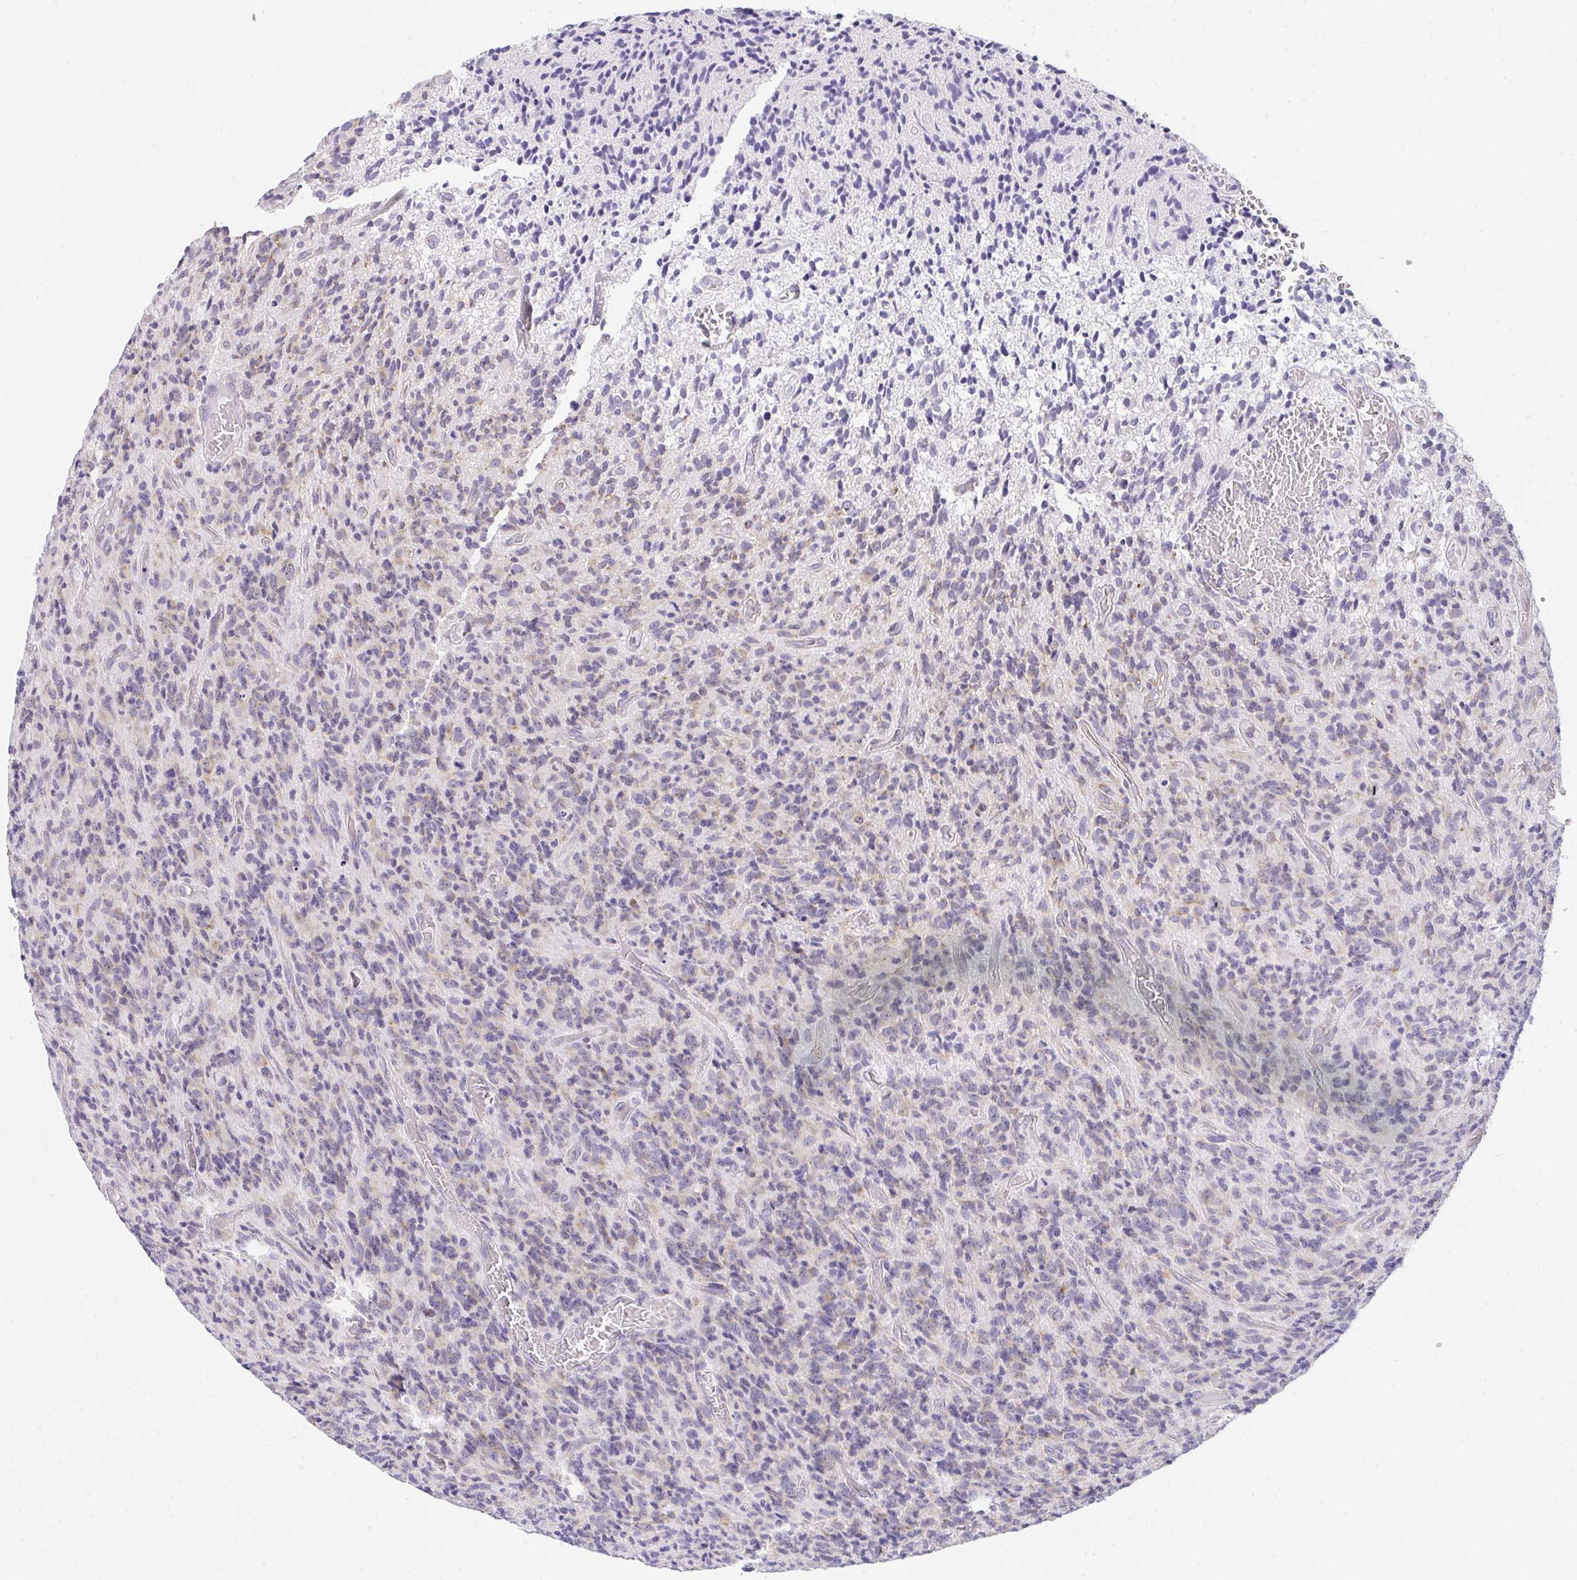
{"staining": {"intensity": "weak", "quantity": "<25%", "location": "cytoplasmic/membranous"}, "tissue": "glioma", "cell_type": "Tumor cells", "image_type": "cancer", "snomed": [{"axis": "morphology", "description": "Glioma, malignant, High grade"}, {"axis": "topography", "description": "Brain"}], "caption": "This is an IHC image of human glioma. There is no expression in tumor cells.", "gene": "VGLL3", "patient": {"sex": "male", "age": 76}}